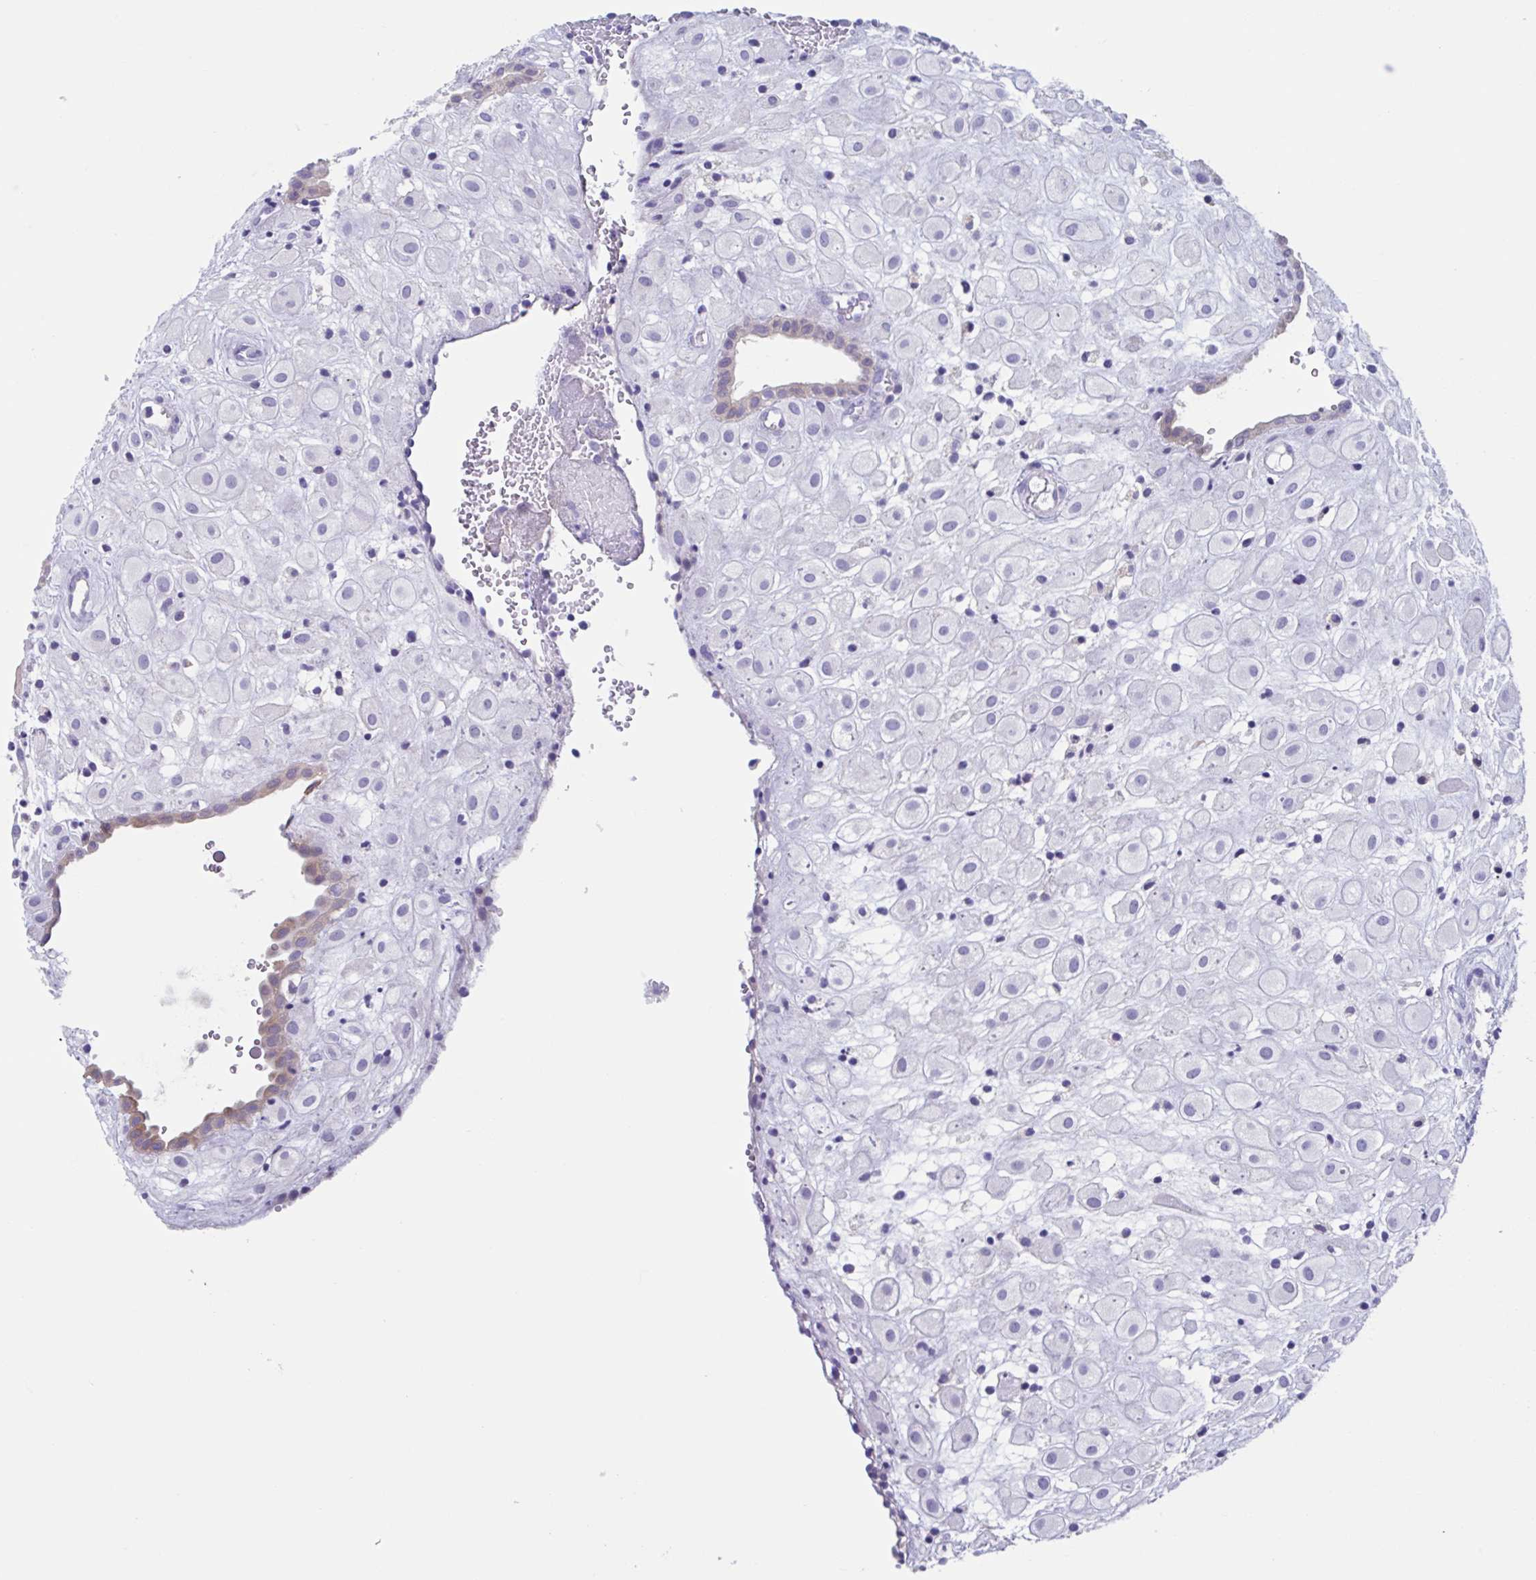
{"staining": {"intensity": "negative", "quantity": "none", "location": "none"}, "tissue": "placenta", "cell_type": "Decidual cells", "image_type": "normal", "snomed": [{"axis": "morphology", "description": "Normal tissue, NOS"}, {"axis": "topography", "description": "Placenta"}], "caption": "DAB (3,3'-diaminobenzidine) immunohistochemical staining of normal placenta displays no significant staining in decidual cells. (Immunohistochemistry, brightfield microscopy, high magnification).", "gene": "LPIN3", "patient": {"sex": "female", "age": 24}}